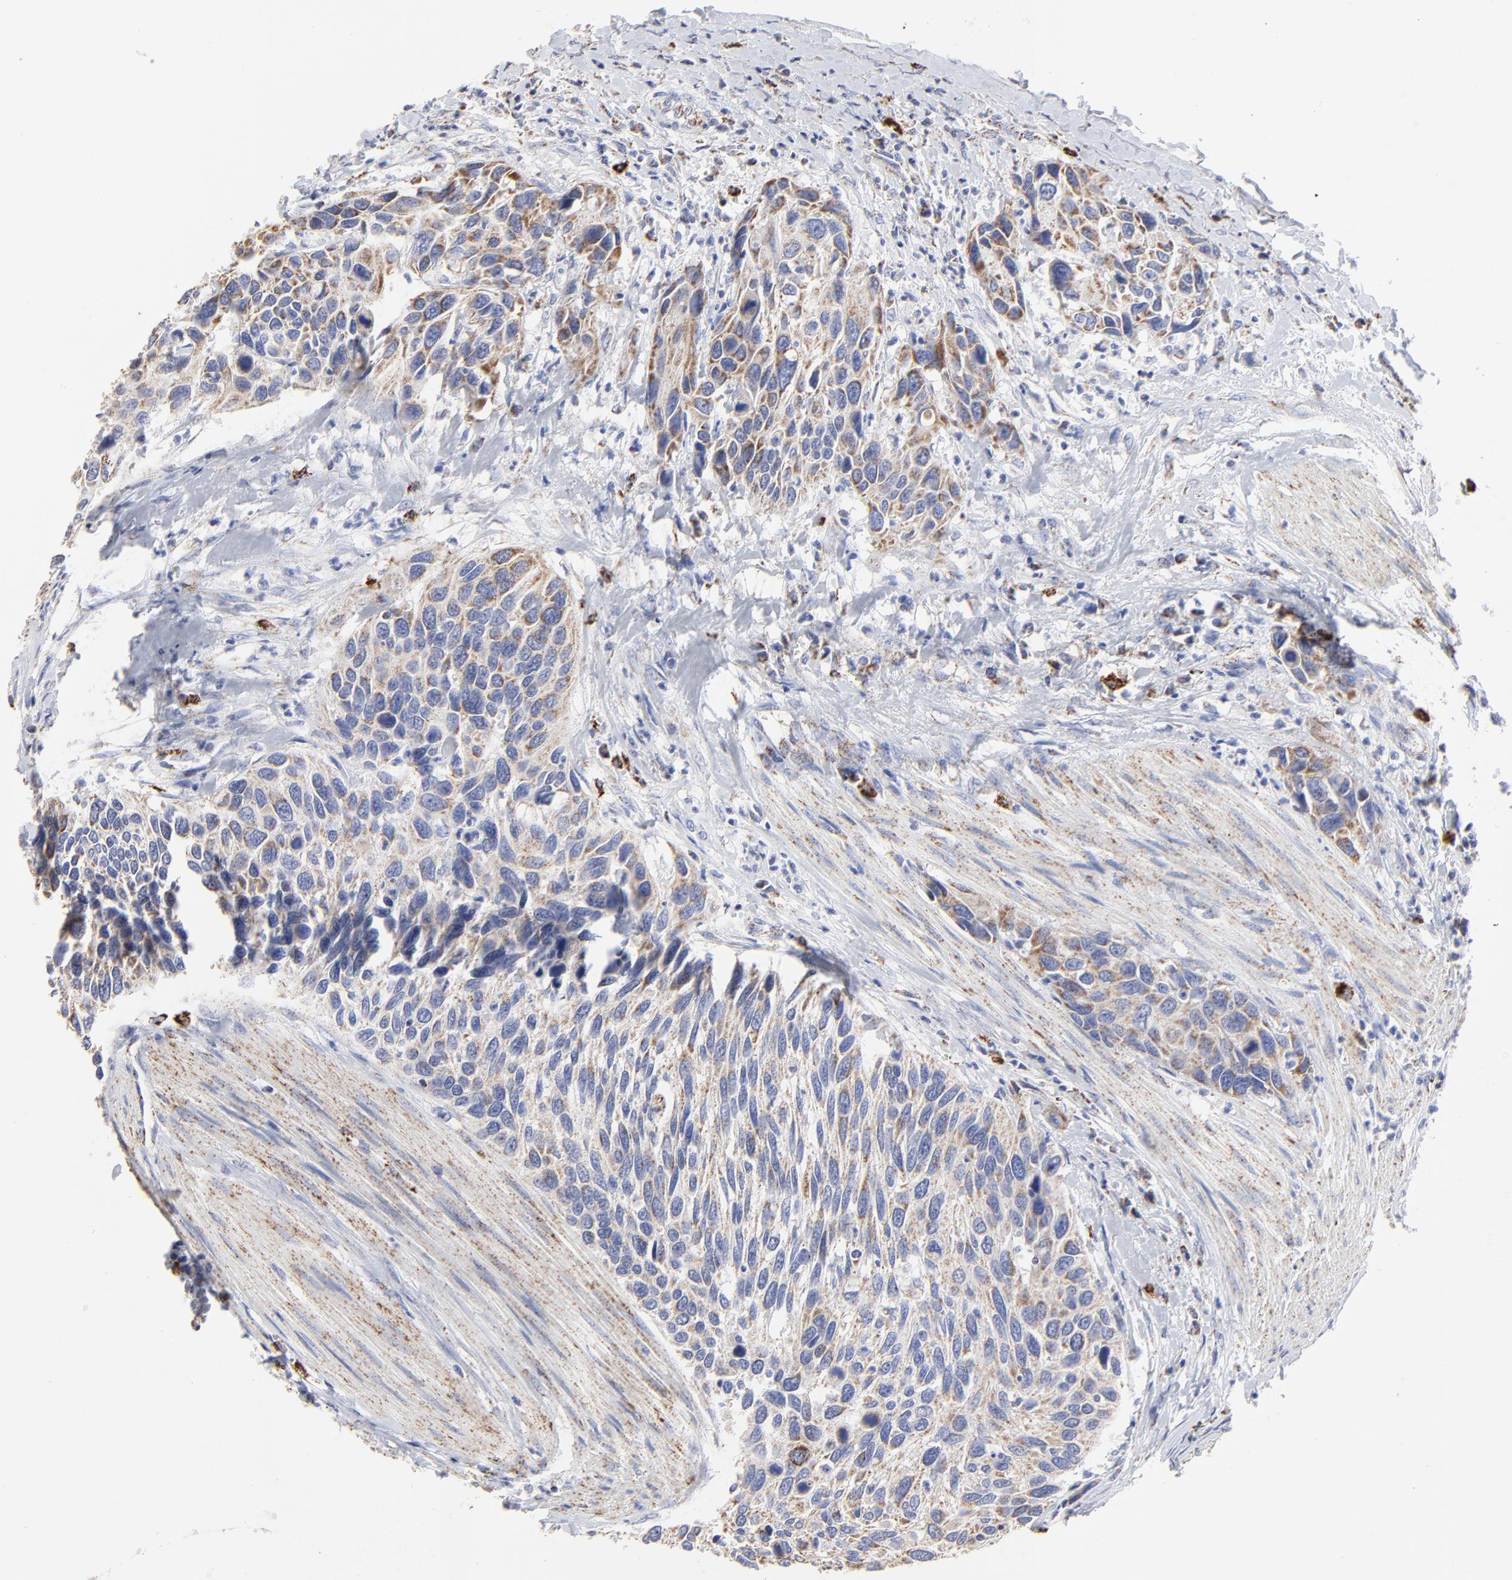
{"staining": {"intensity": "moderate", "quantity": ">75%", "location": "cytoplasmic/membranous"}, "tissue": "urothelial cancer", "cell_type": "Tumor cells", "image_type": "cancer", "snomed": [{"axis": "morphology", "description": "Urothelial carcinoma, High grade"}, {"axis": "topography", "description": "Urinary bladder"}], "caption": "This histopathology image demonstrates IHC staining of high-grade urothelial carcinoma, with medium moderate cytoplasmic/membranous expression in about >75% of tumor cells.", "gene": "PINK1", "patient": {"sex": "male", "age": 66}}